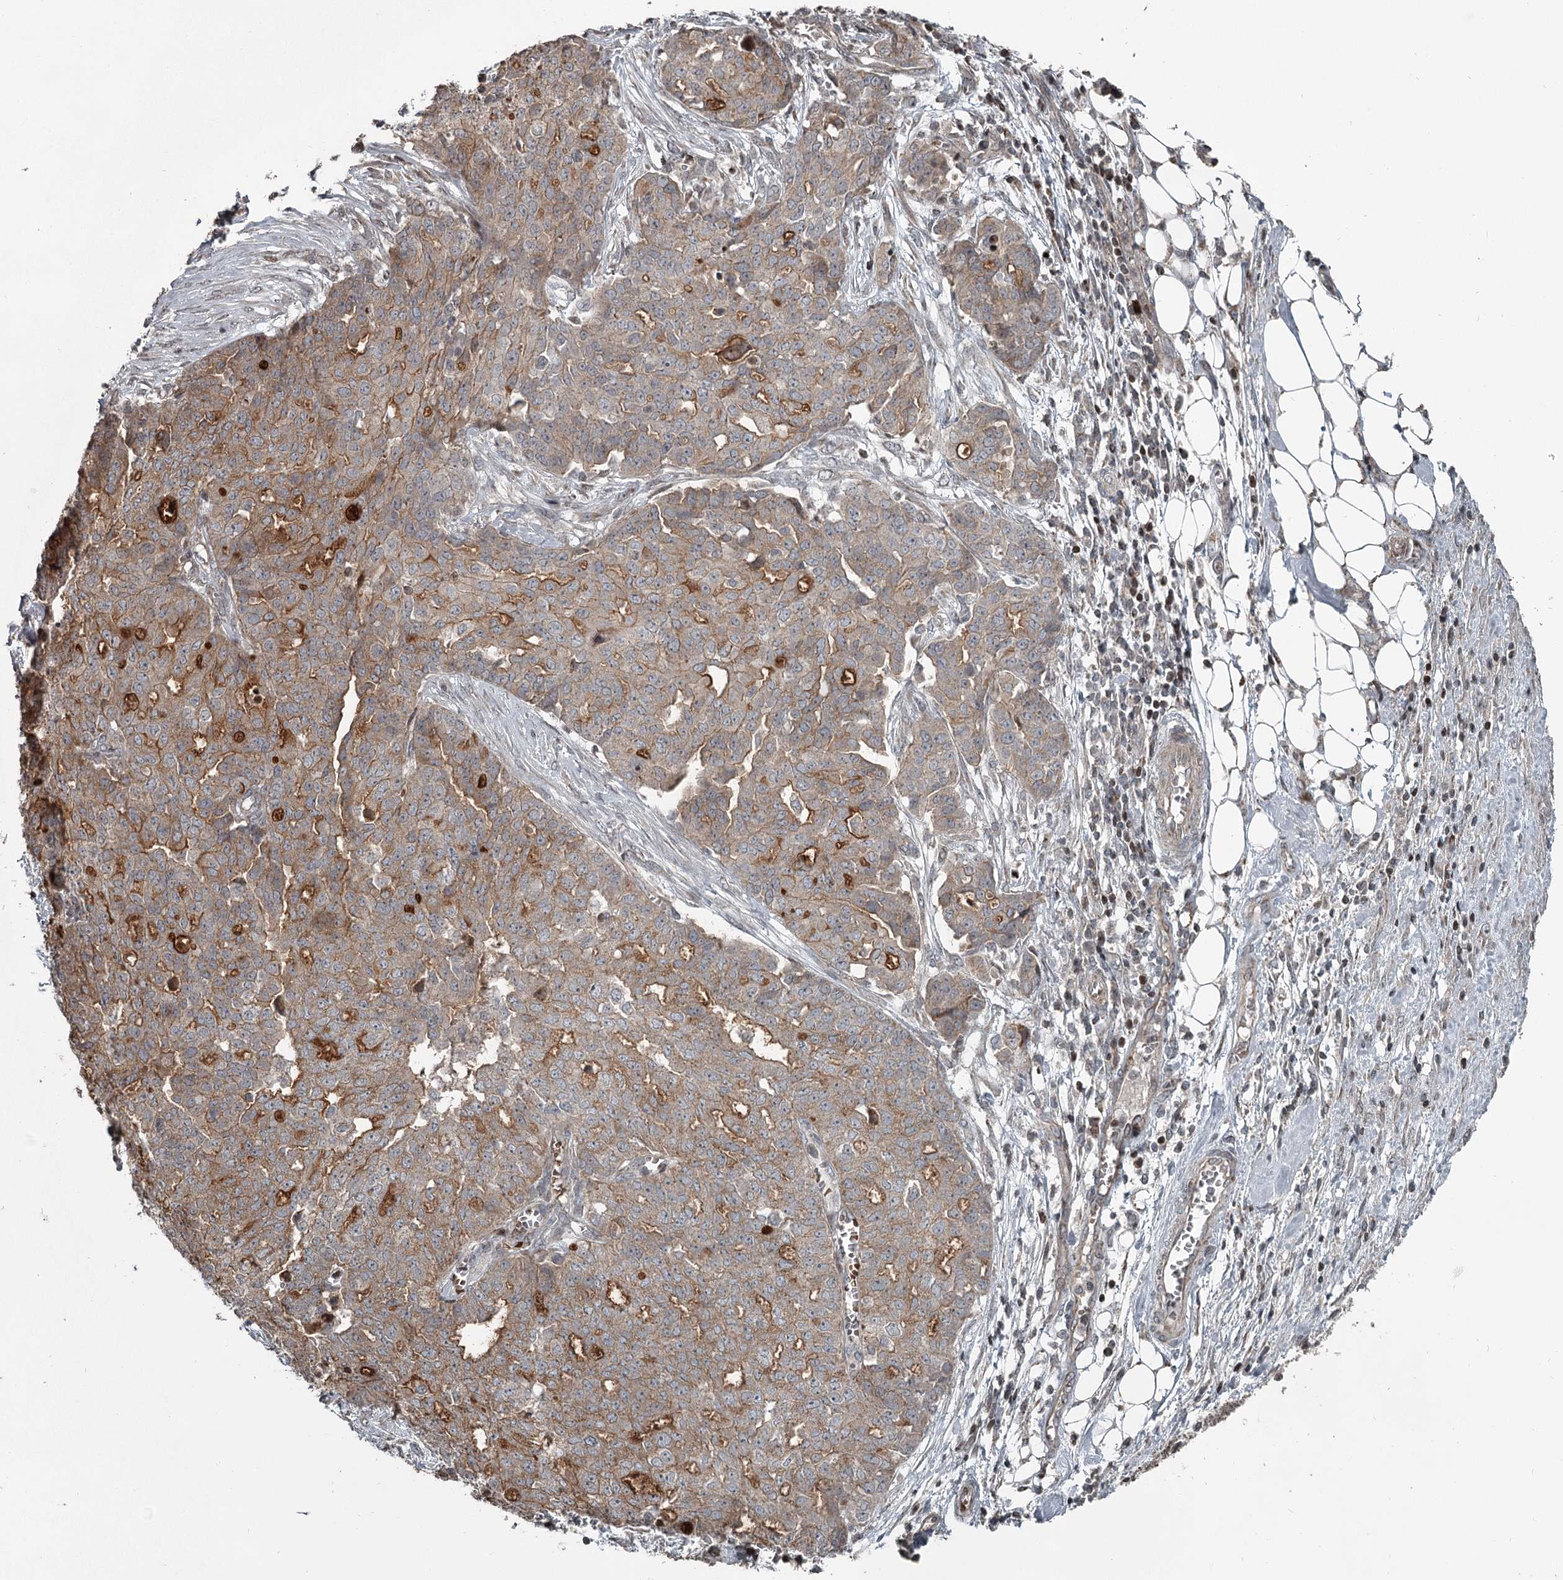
{"staining": {"intensity": "strong", "quantity": ">75%", "location": "cytoplasmic/membranous"}, "tissue": "ovarian cancer", "cell_type": "Tumor cells", "image_type": "cancer", "snomed": [{"axis": "morphology", "description": "Cystadenocarcinoma, serous, NOS"}, {"axis": "topography", "description": "Soft tissue"}, {"axis": "topography", "description": "Ovary"}], "caption": "Brown immunohistochemical staining in human serous cystadenocarcinoma (ovarian) reveals strong cytoplasmic/membranous positivity in about >75% of tumor cells.", "gene": "RASSF8", "patient": {"sex": "female", "age": 57}}